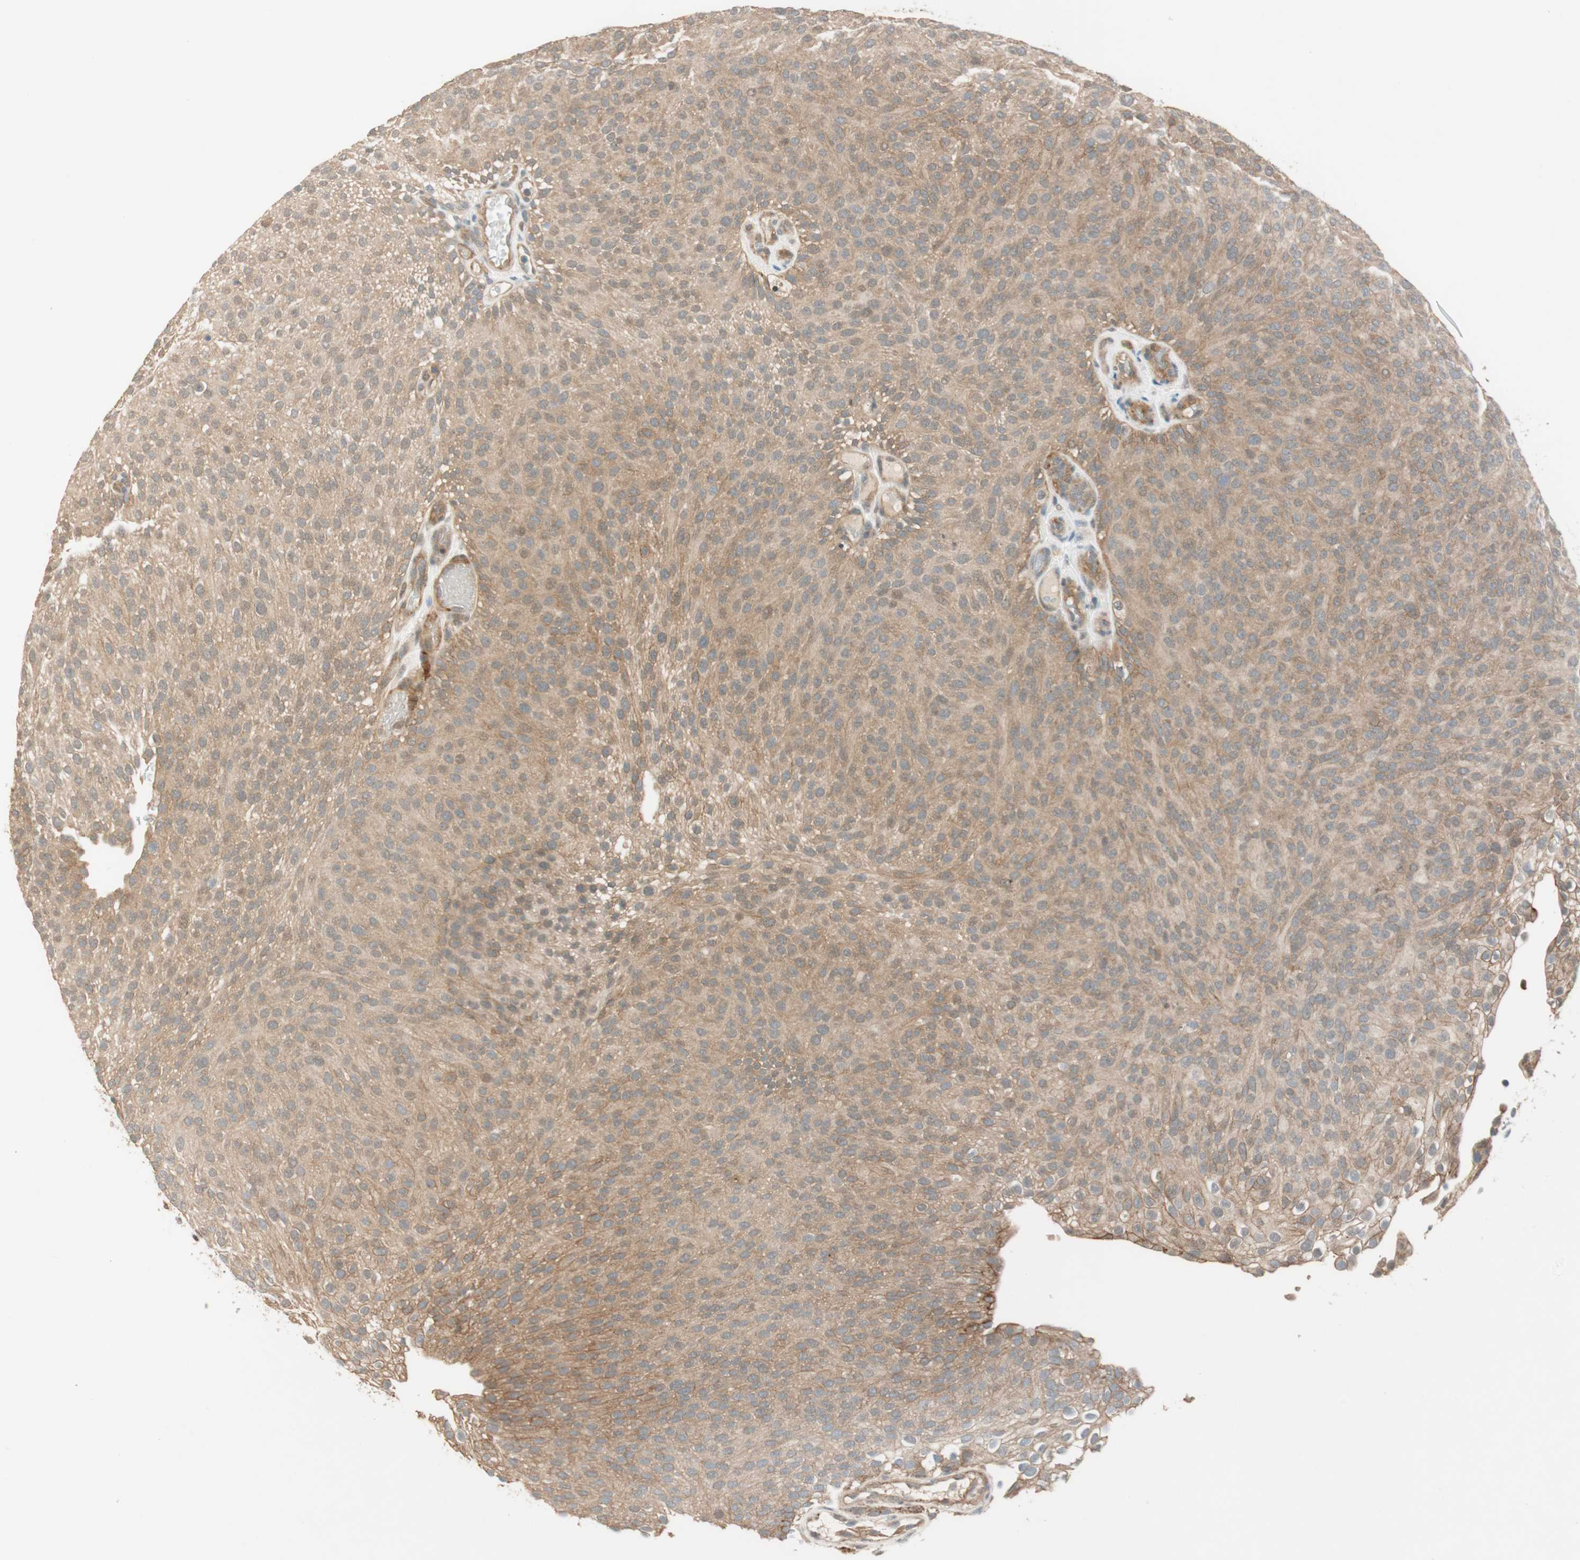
{"staining": {"intensity": "moderate", "quantity": ">75%", "location": "cytoplasmic/membranous"}, "tissue": "urothelial cancer", "cell_type": "Tumor cells", "image_type": "cancer", "snomed": [{"axis": "morphology", "description": "Urothelial carcinoma, Low grade"}, {"axis": "topography", "description": "Urinary bladder"}], "caption": "A micrograph of human low-grade urothelial carcinoma stained for a protein reveals moderate cytoplasmic/membranous brown staining in tumor cells.", "gene": "PSMD8", "patient": {"sex": "male", "age": 78}}